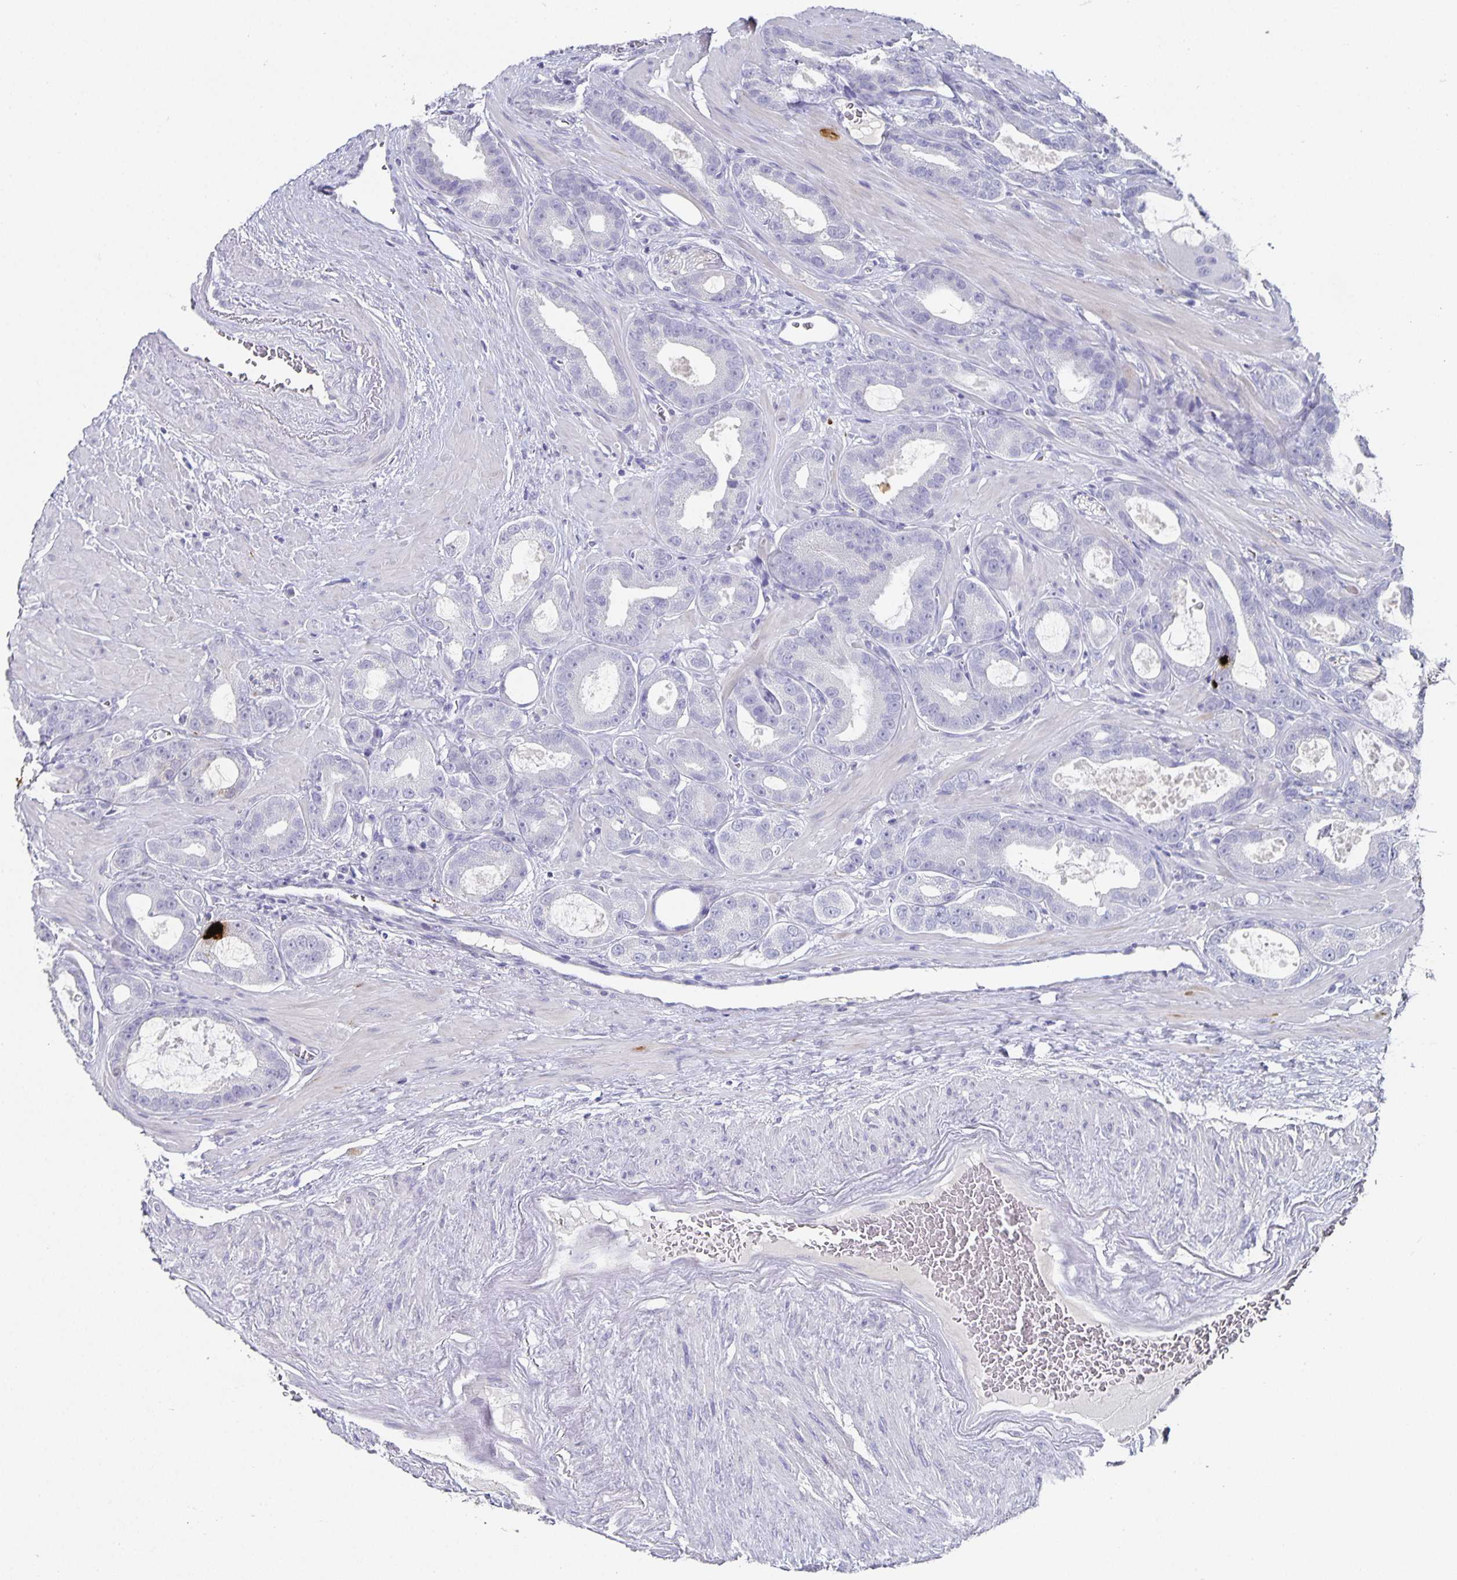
{"staining": {"intensity": "negative", "quantity": "none", "location": "none"}, "tissue": "prostate cancer", "cell_type": "Tumor cells", "image_type": "cancer", "snomed": [{"axis": "morphology", "description": "Adenocarcinoma, High grade"}, {"axis": "topography", "description": "Prostate"}], "caption": "High power microscopy image of an immunohistochemistry image of prostate cancer, revealing no significant expression in tumor cells.", "gene": "CHGA", "patient": {"sex": "male", "age": 65}}